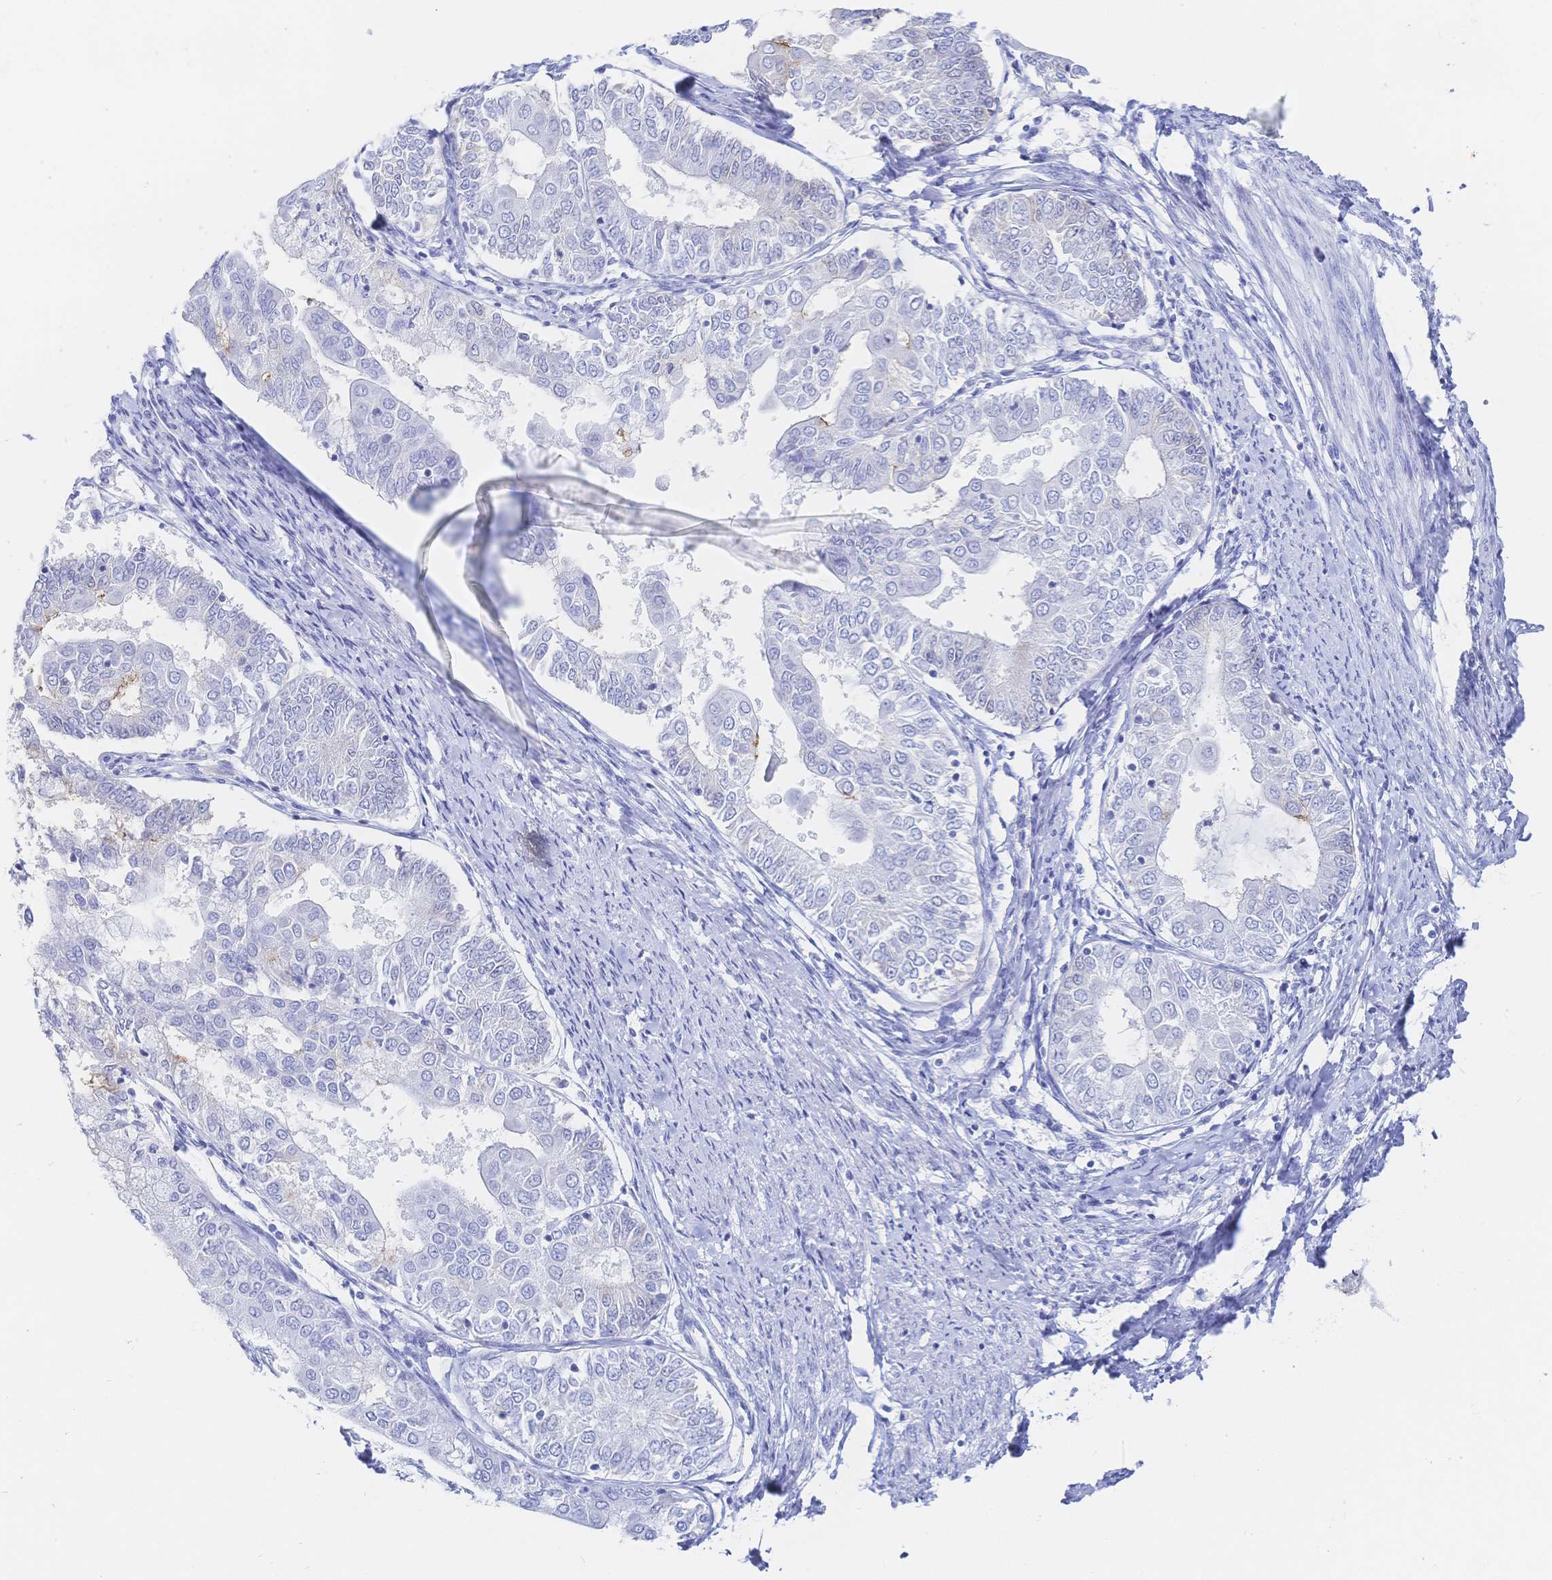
{"staining": {"intensity": "negative", "quantity": "none", "location": "none"}, "tissue": "endometrial cancer", "cell_type": "Tumor cells", "image_type": "cancer", "snomed": [{"axis": "morphology", "description": "Adenocarcinoma, NOS"}, {"axis": "topography", "description": "Endometrium"}], "caption": "This is an IHC histopathology image of endometrial cancer (adenocarcinoma). There is no positivity in tumor cells.", "gene": "RRM1", "patient": {"sex": "female", "age": 68}}